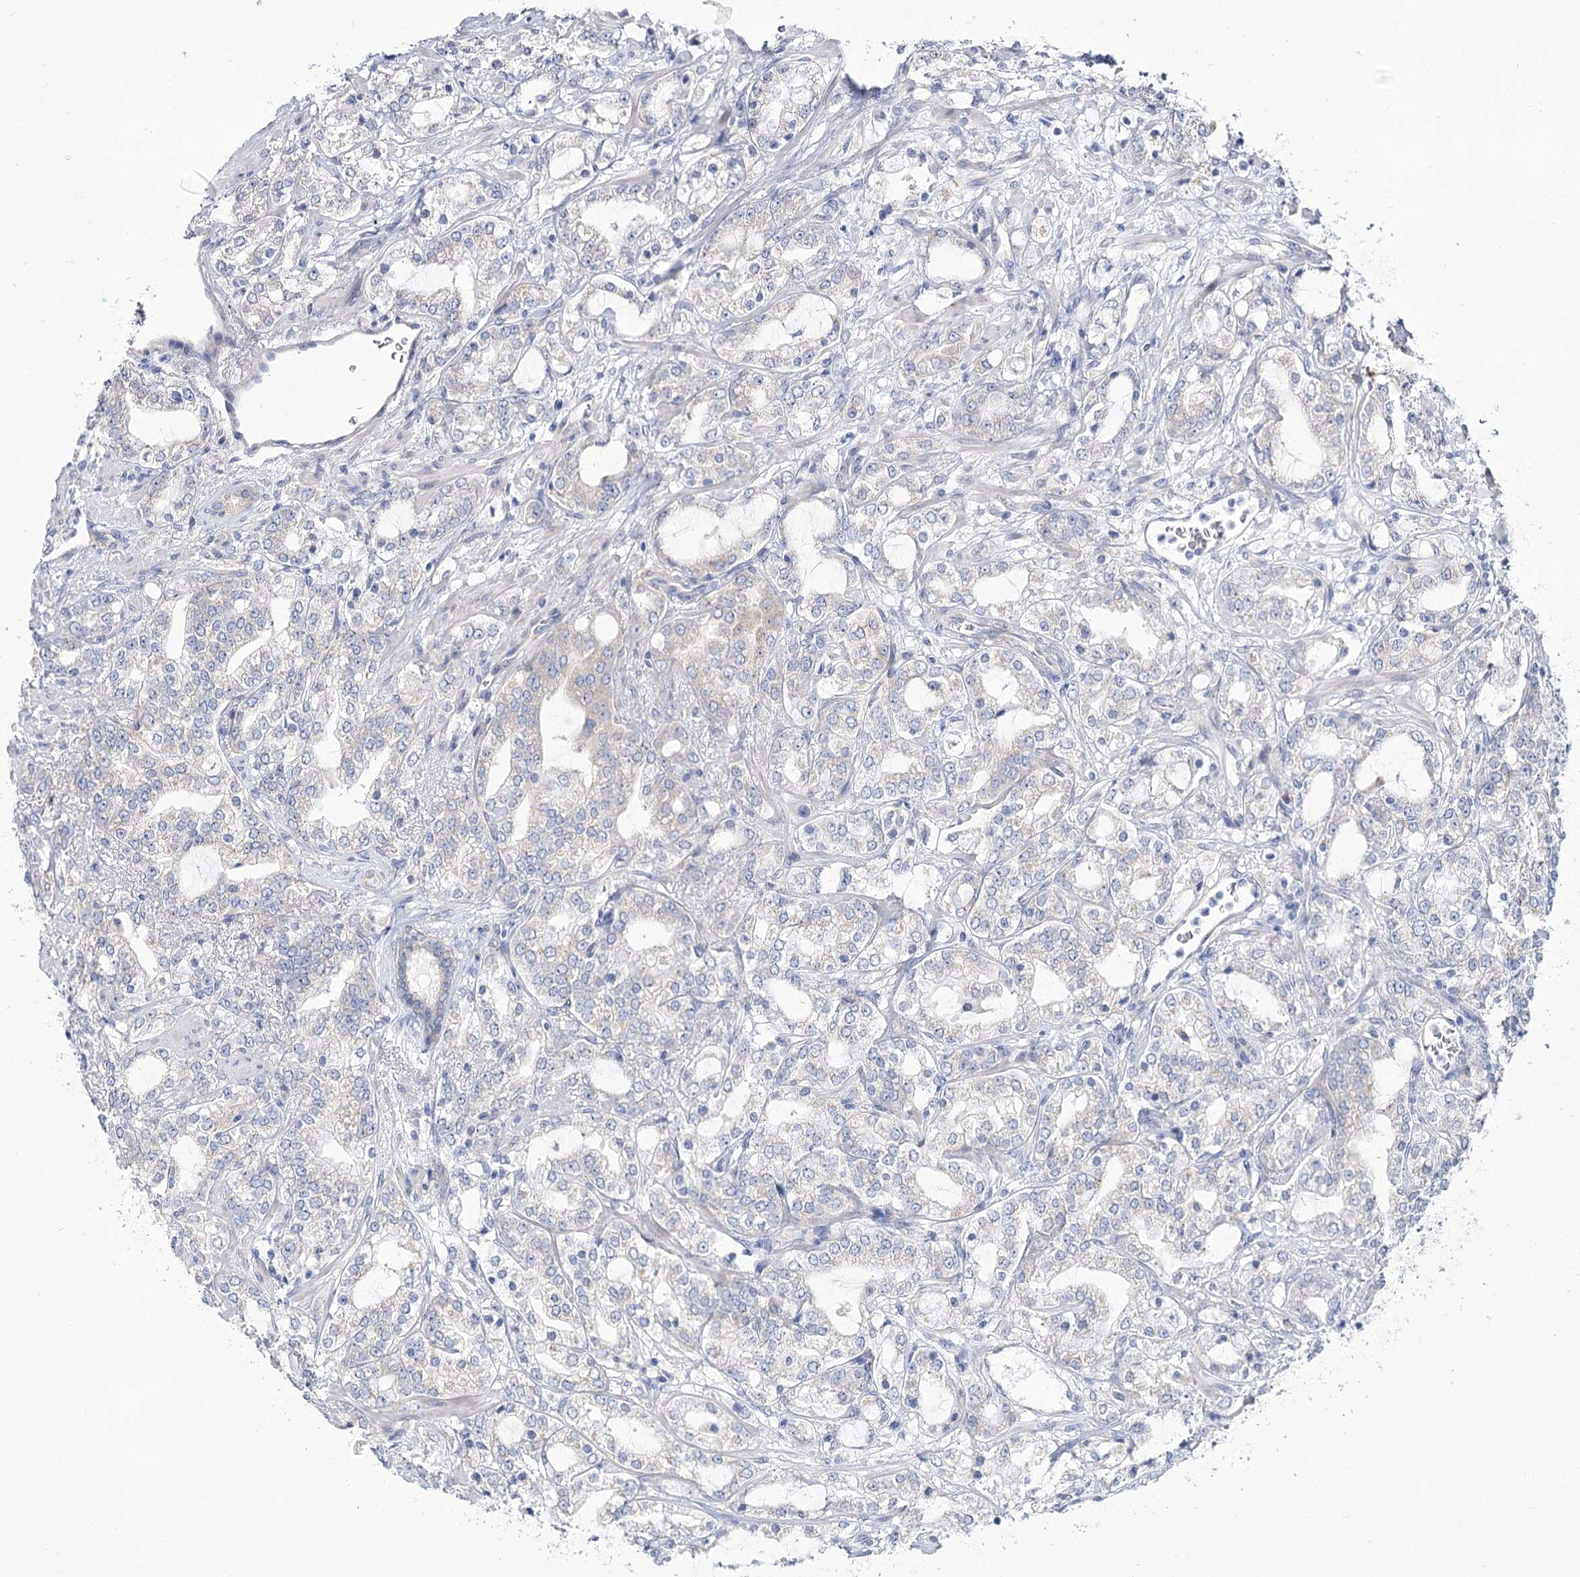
{"staining": {"intensity": "weak", "quantity": "25%-75%", "location": "cytoplasmic/membranous"}, "tissue": "prostate cancer", "cell_type": "Tumor cells", "image_type": "cancer", "snomed": [{"axis": "morphology", "description": "Adenocarcinoma, High grade"}, {"axis": "topography", "description": "Prostate"}], "caption": "This image shows prostate adenocarcinoma (high-grade) stained with immunohistochemistry (IHC) to label a protein in brown. The cytoplasmic/membranous of tumor cells show weak positivity for the protein. Nuclei are counter-stained blue.", "gene": "SUOX", "patient": {"sex": "male", "age": 64}}